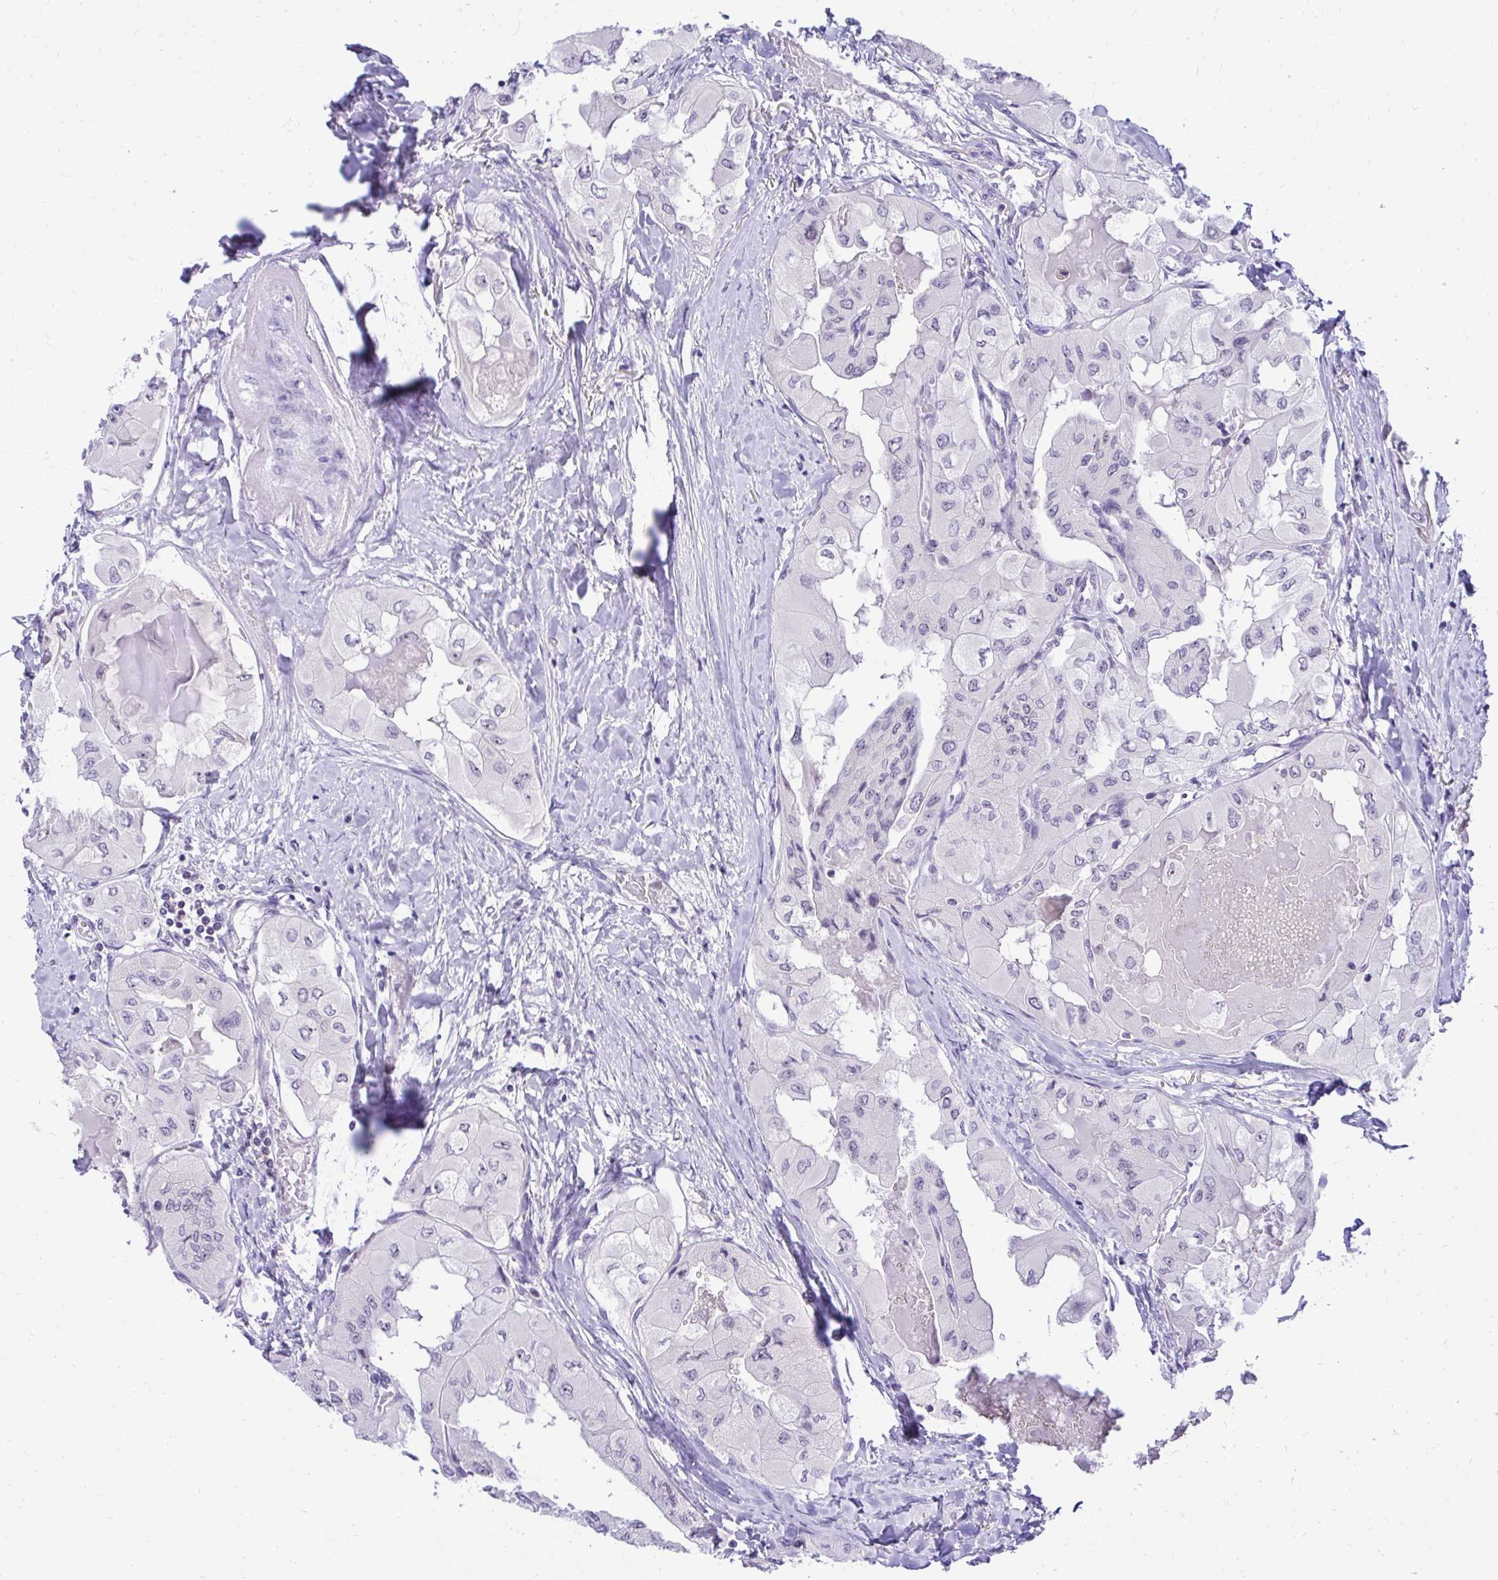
{"staining": {"intensity": "negative", "quantity": "none", "location": "none"}, "tissue": "thyroid cancer", "cell_type": "Tumor cells", "image_type": "cancer", "snomed": [{"axis": "morphology", "description": "Normal tissue, NOS"}, {"axis": "morphology", "description": "Papillary adenocarcinoma, NOS"}, {"axis": "topography", "description": "Thyroid gland"}], "caption": "This photomicrograph is of thyroid cancer (papillary adenocarcinoma) stained with immunohistochemistry to label a protein in brown with the nuclei are counter-stained blue. There is no positivity in tumor cells.", "gene": "NIFK", "patient": {"sex": "female", "age": 59}}